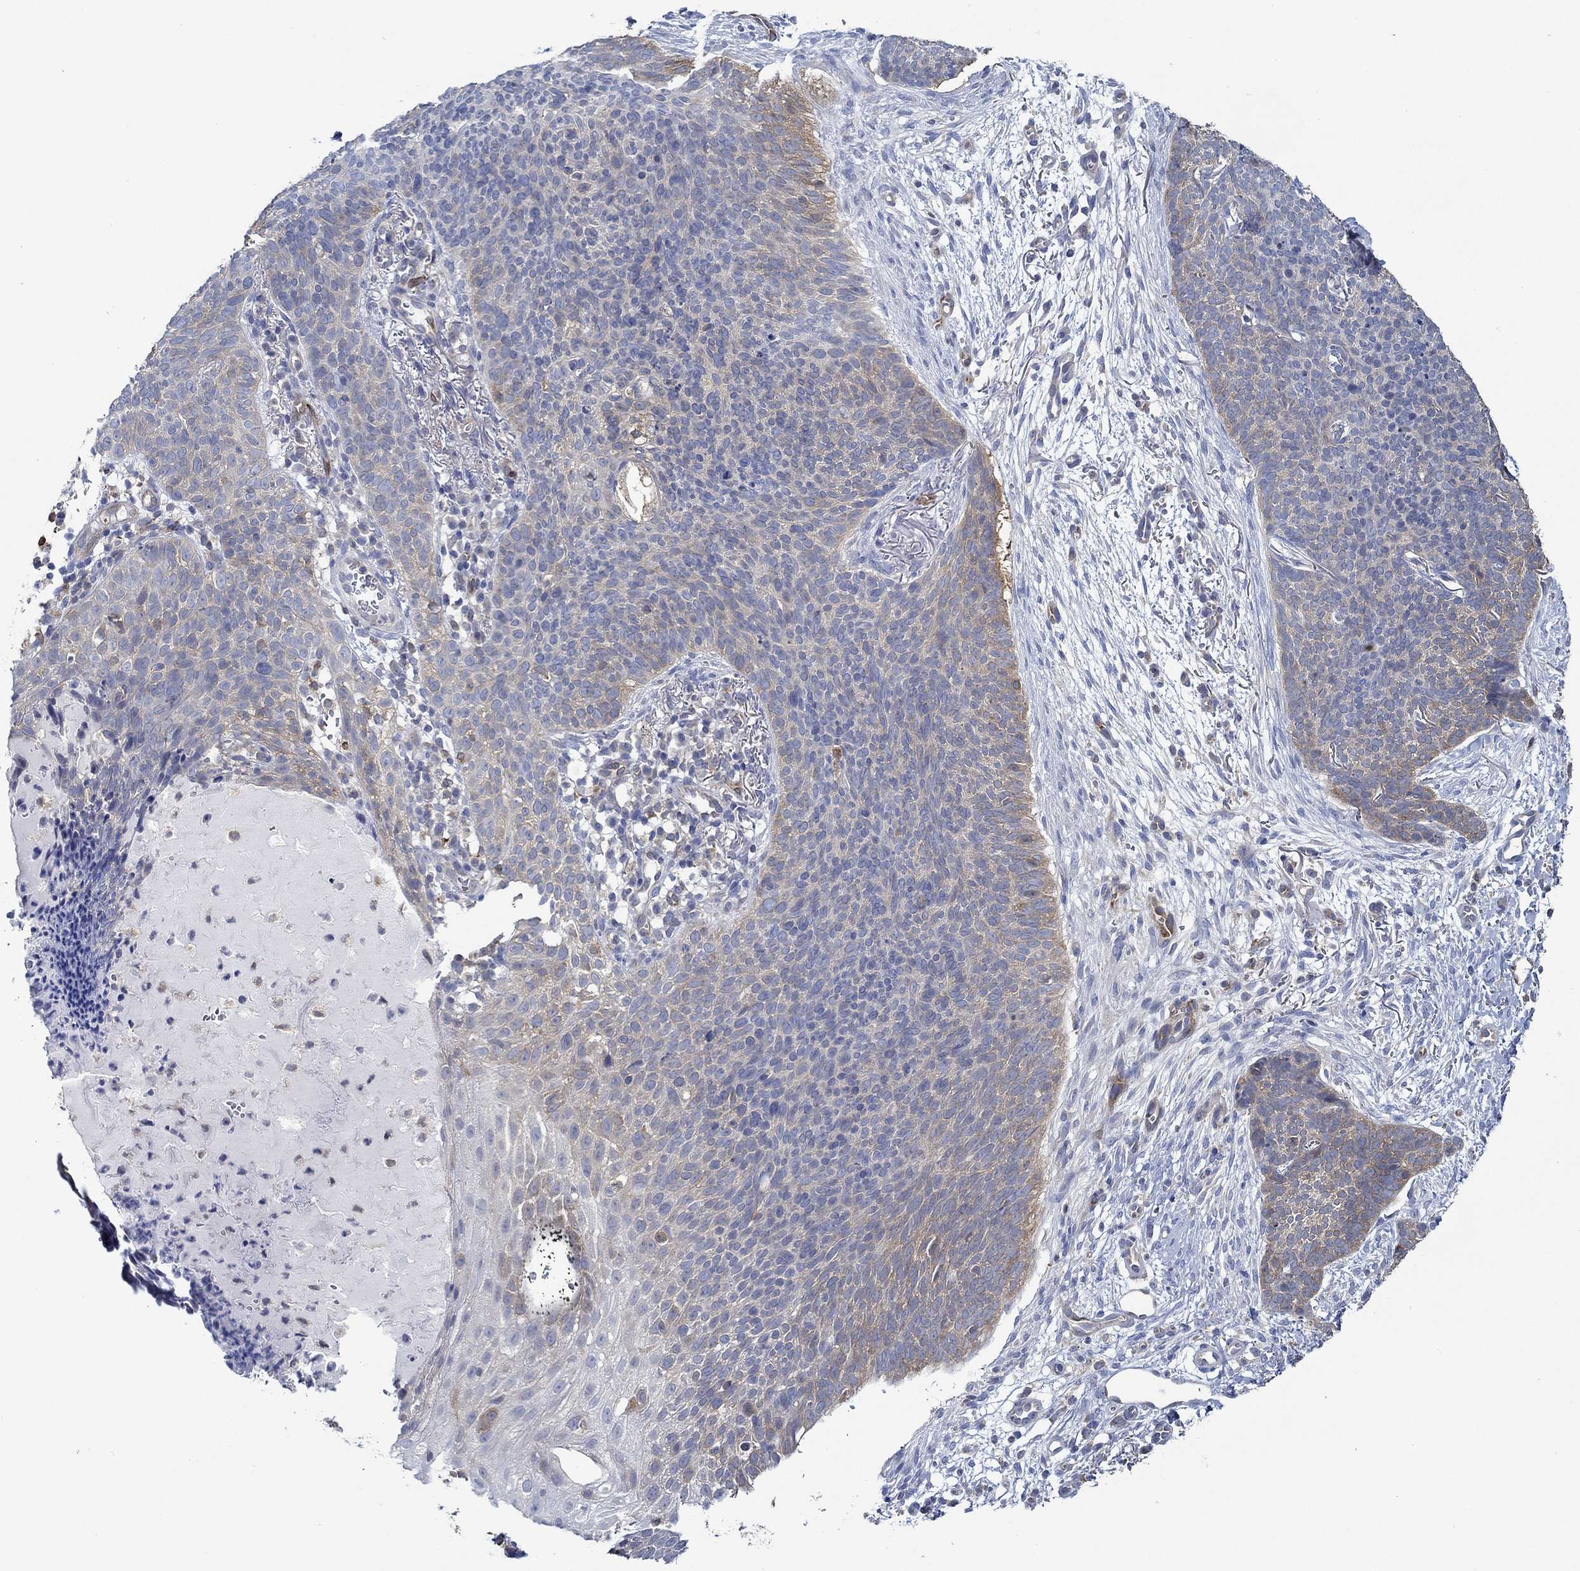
{"staining": {"intensity": "moderate", "quantity": "<25%", "location": "cytoplasmic/membranous"}, "tissue": "skin cancer", "cell_type": "Tumor cells", "image_type": "cancer", "snomed": [{"axis": "morphology", "description": "Basal cell carcinoma"}, {"axis": "topography", "description": "Skin"}], "caption": "Immunohistochemical staining of human skin cancer (basal cell carcinoma) exhibits moderate cytoplasmic/membranous protein positivity in approximately <25% of tumor cells.", "gene": "SLC27A3", "patient": {"sex": "male", "age": 64}}